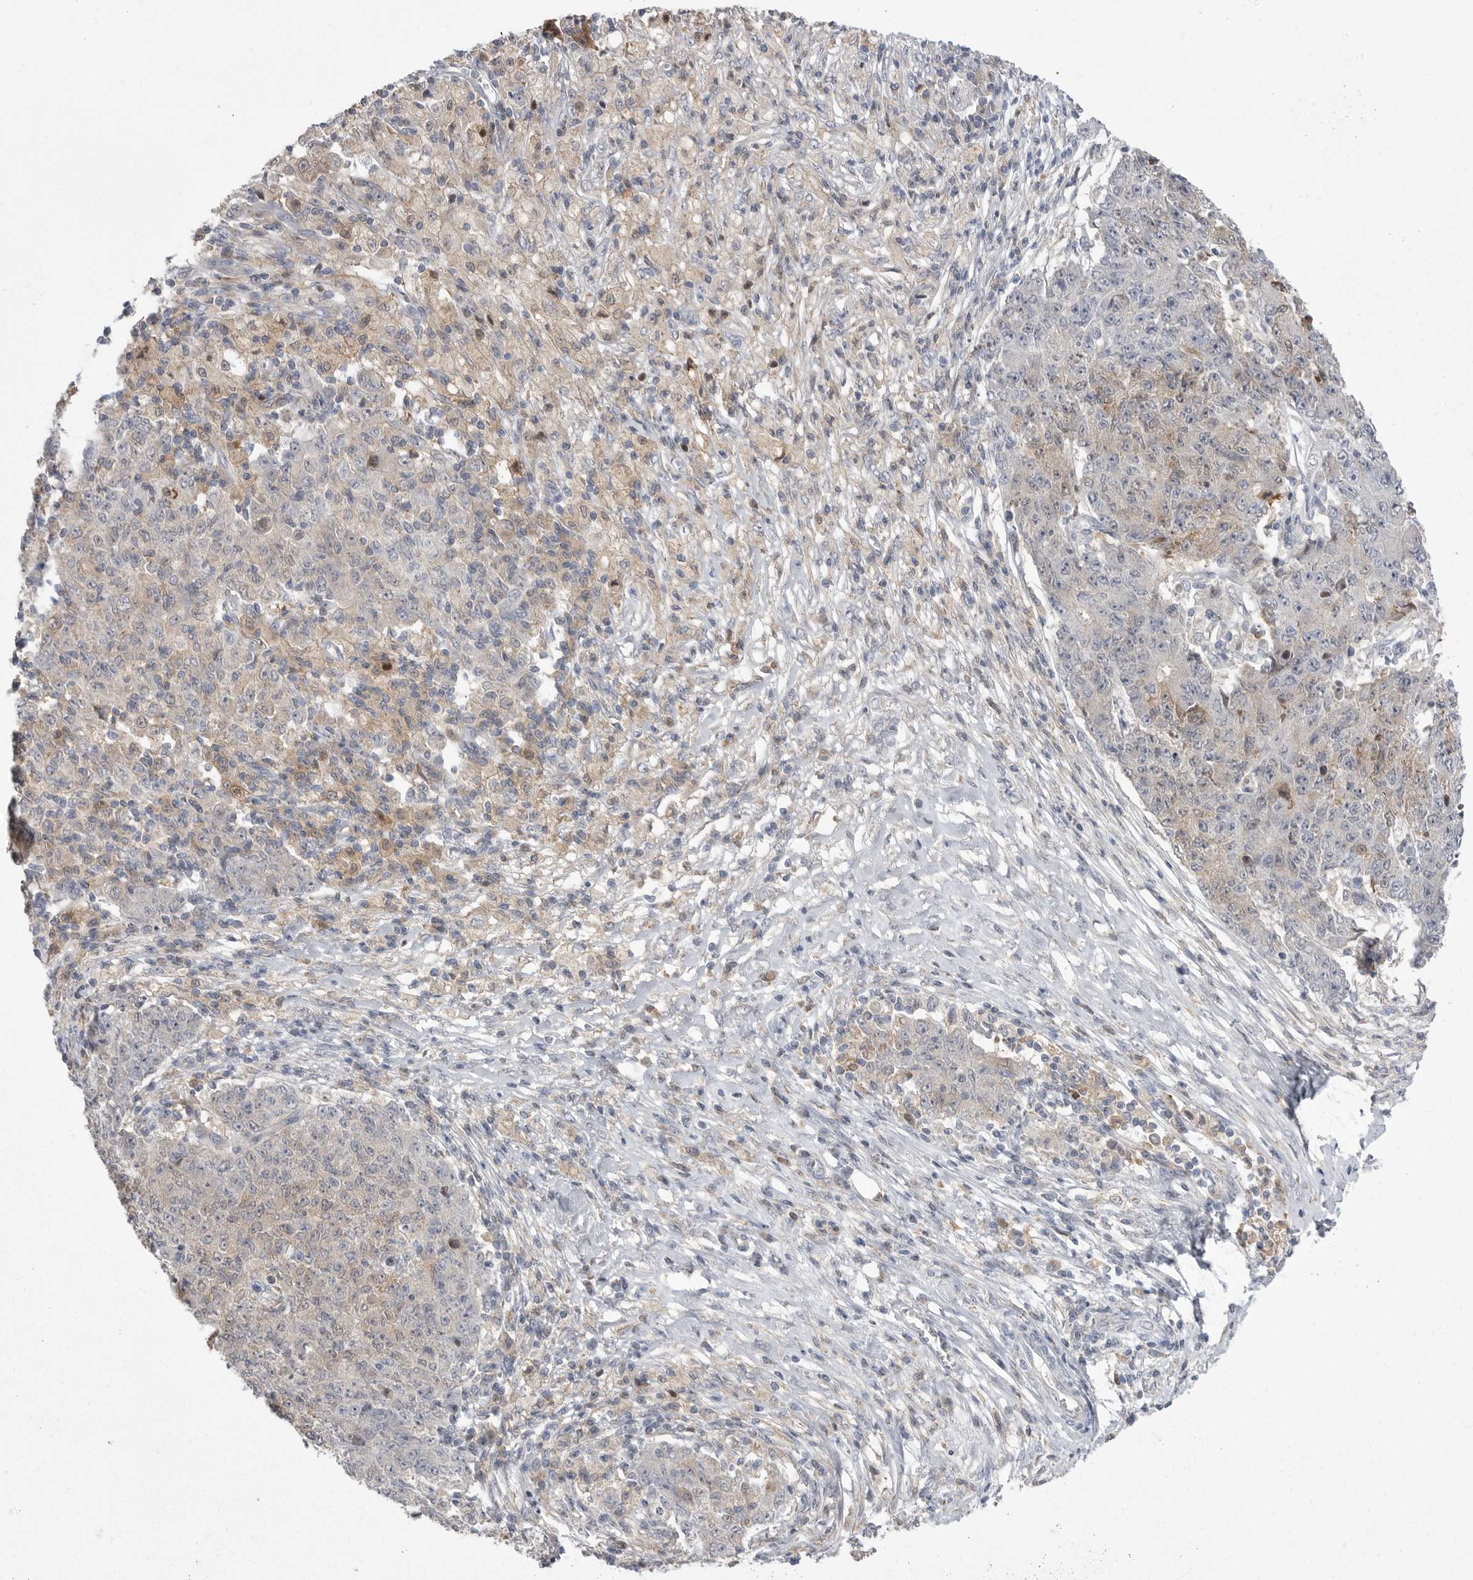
{"staining": {"intensity": "moderate", "quantity": "25%-75%", "location": "cytoplasmic/membranous"}, "tissue": "ovarian cancer", "cell_type": "Tumor cells", "image_type": "cancer", "snomed": [{"axis": "morphology", "description": "Carcinoma, endometroid"}, {"axis": "topography", "description": "Ovary"}], "caption": "A brown stain shows moderate cytoplasmic/membranous staining of a protein in endometroid carcinoma (ovarian) tumor cells. The staining was performed using DAB to visualize the protein expression in brown, while the nuclei were stained in blue with hematoxylin (Magnification: 20x).", "gene": "KYAT3", "patient": {"sex": "female", "age": 42}}